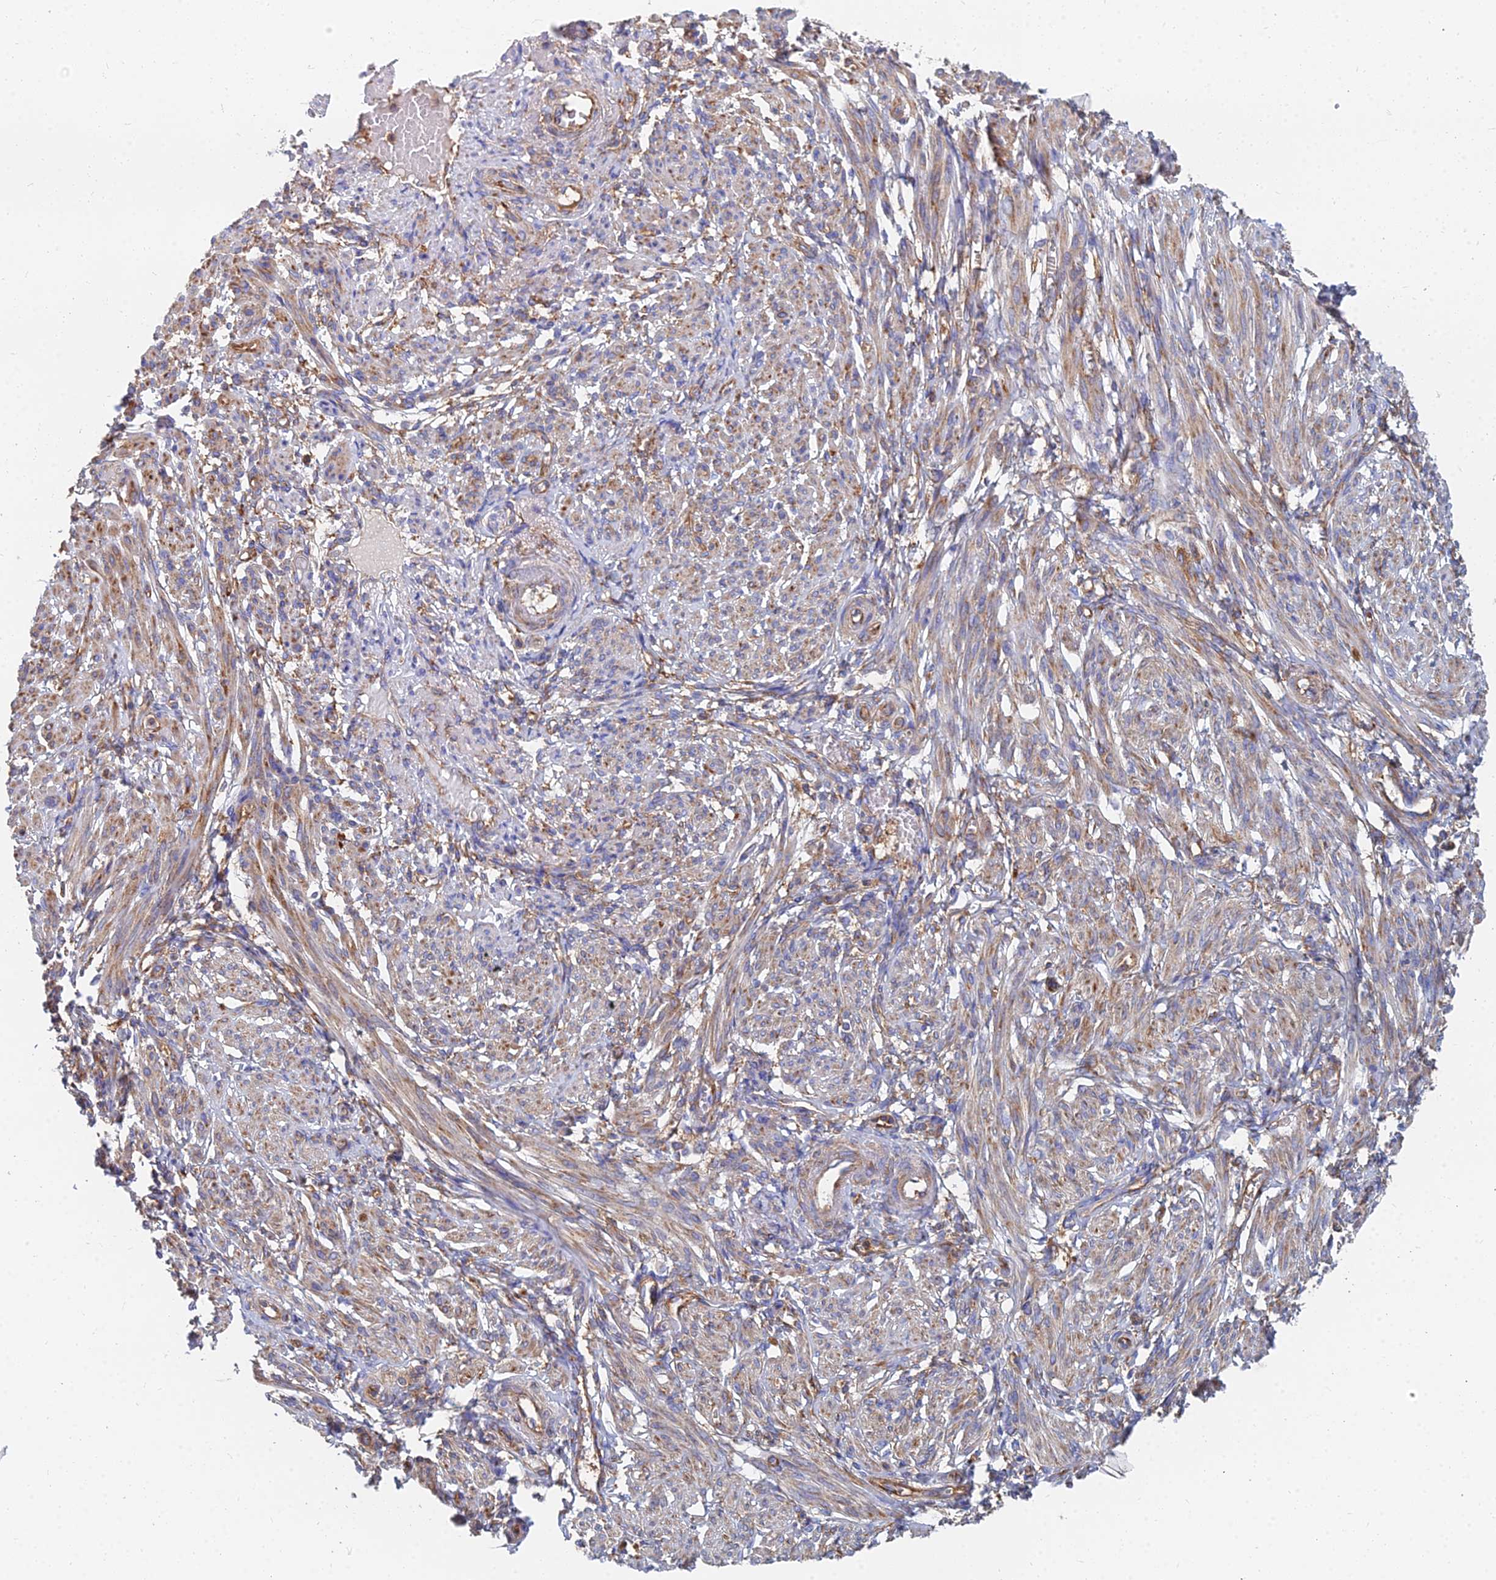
{"staining": {"intensity": "weak", "quantity": "25%-75%", "location": "cytoplasmic/membranous"}, "tissue": "smooth muscle", "cell_type": "Smooth muscle cells", "image_type": "normal", "snomed": [{"axis": "morphology", "description": "Normal tissue, NOS"}, {"axis": "topography", "description": "Smooth muscle"}], "caption": "Protein staining by immunohistochemistry displays weak cytoplasmic/membranous staining in about 25%-75% of smooth muscle cells in unremarkable smooth muscle.", "gene": "FFAR3", "patient": {"sex": "female", "age": 39}}